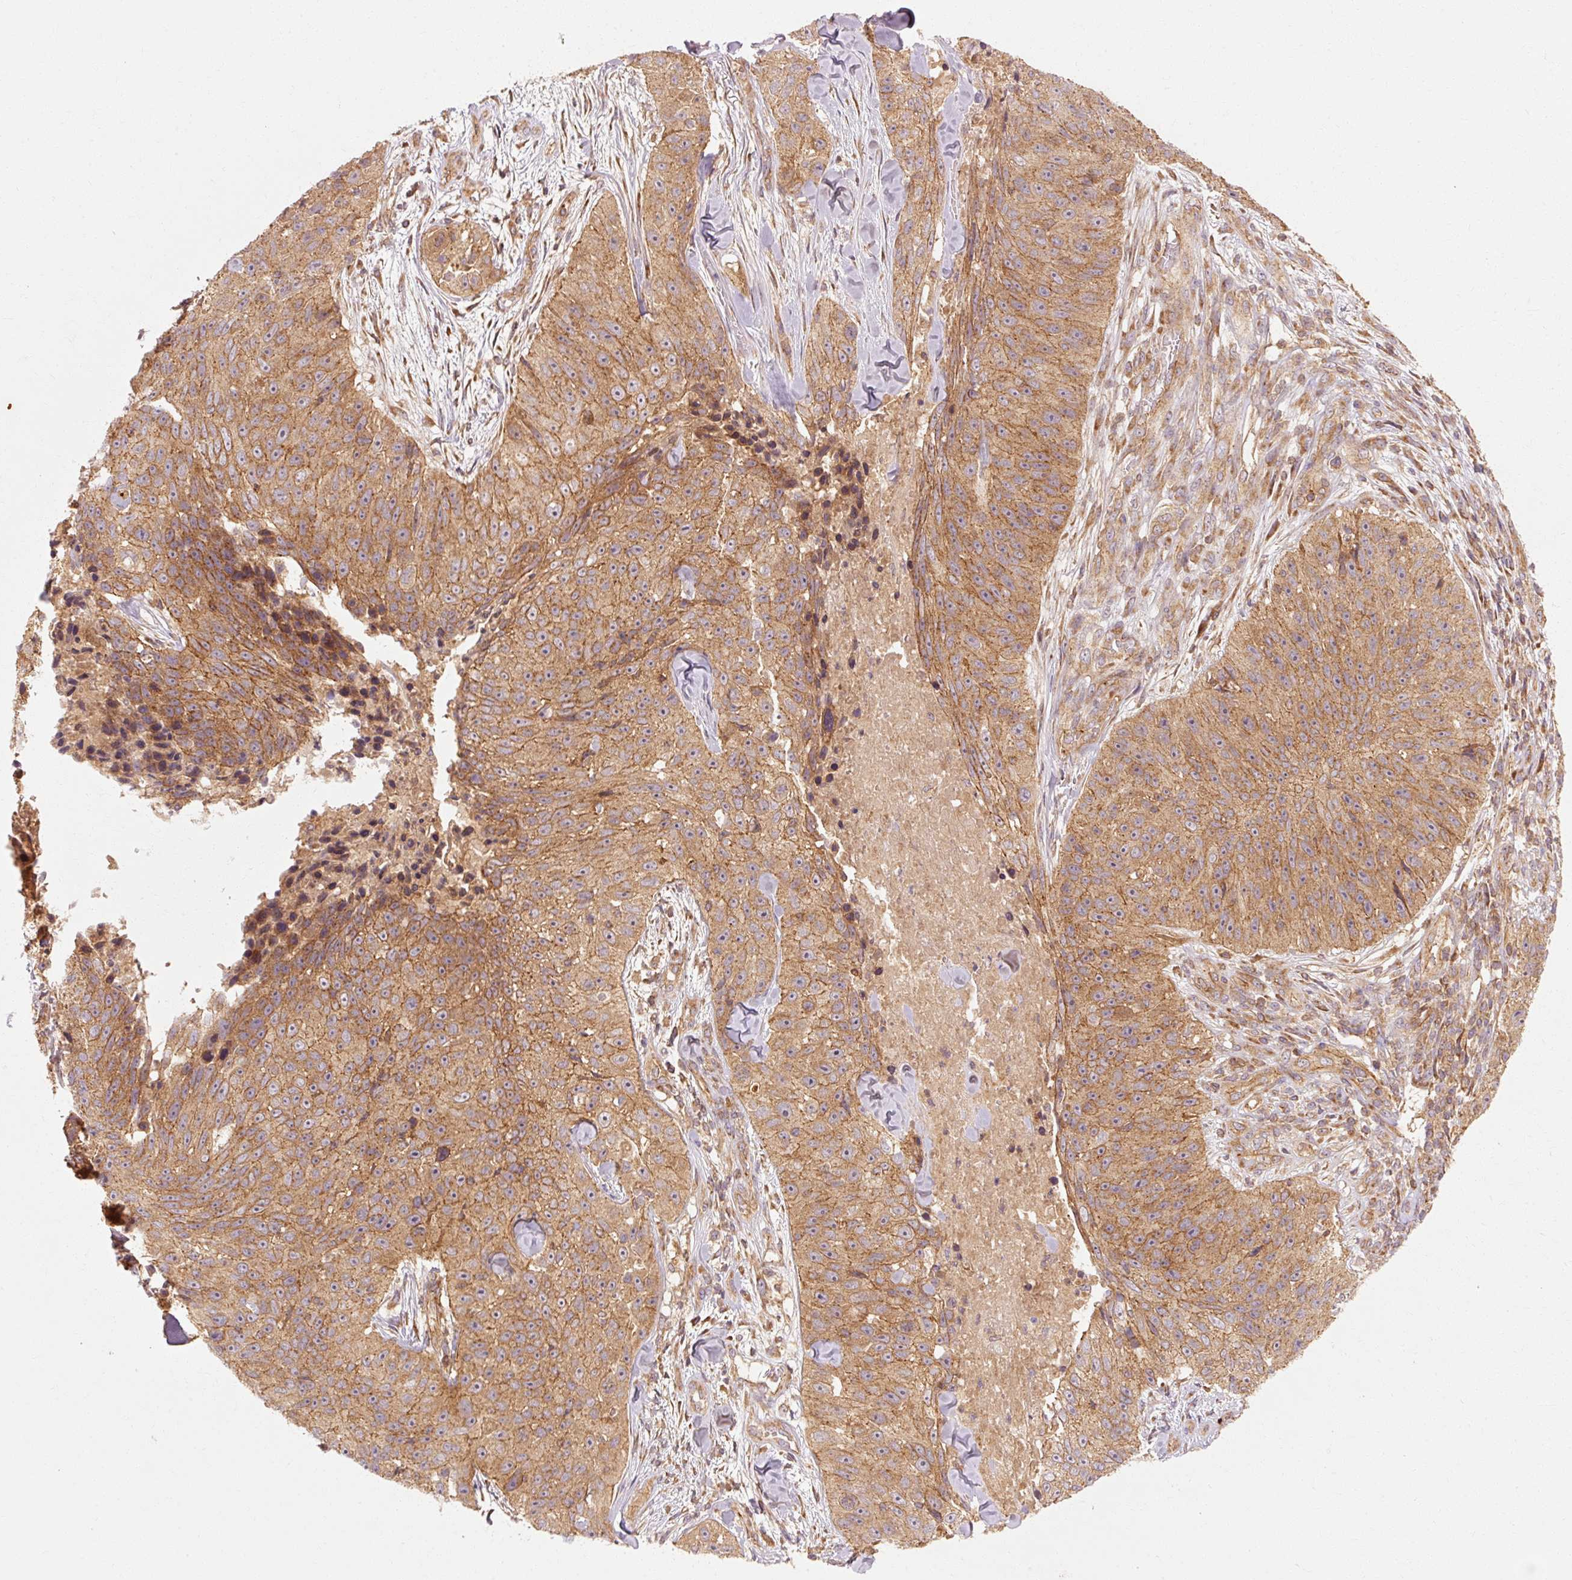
{"staining": {"intensity": "moderate", "quantity": ">75%", "location": "cytoplasmic/membranous"}, "tissue": "skin cancer", "cell_type": "Tumor cells", "image_type": "cancer", "snomed": [{"axis": "morphology", "description": "Squamous cell carcinoma, NOS"}, {"axis": "topography", "description": "Skin"}], "caption": "This is a histology image of immunohistochemistry staining of skin squamous cell carcinoma, which shows moderate staining in the cytoplasmic/membranous of tumor cells.", "gene": "CTNNA1", "patient": {"sex": "female", "age": 87}}